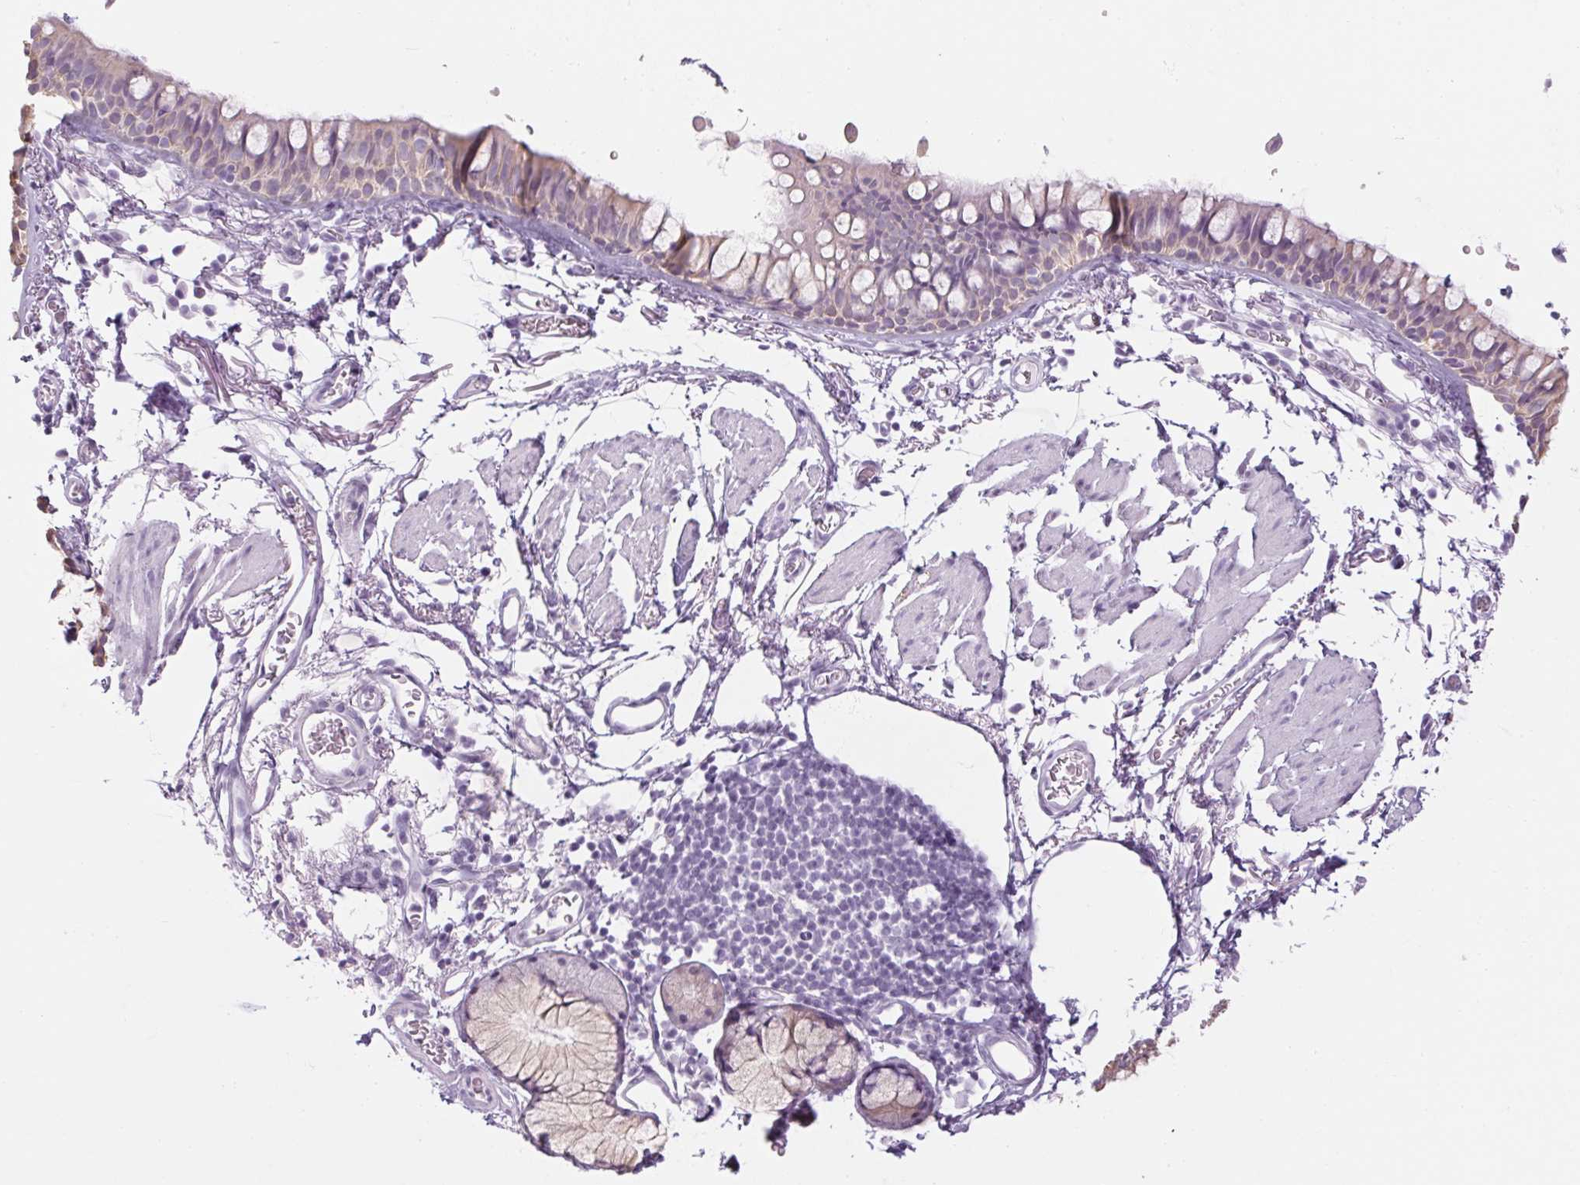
{"staining": {"intensity": "weak", "quantity": ">75%", "location": "cytoplasmic/membranous"}, "tissue": "bronchus", "cell_type": "Respiratory epithelial cells", "image_type": "normal", "snomed": [{"axis": "morphology", "description": "Normal tissue, NOS"}, {"axis": "topography", "description": "Cartilage tissue"}, {"axis": "topography", "description": "Bronchus"}], "caption": "High-power microscopy captured an immunohistochemistry micrograph of unremarkable bronchus, revealing weak cytoplasmic/membranous expression in about >75% of respiratory epithelial cells.", "gene": "RPTN", "patient": {"sex": "female", "age": 79}}